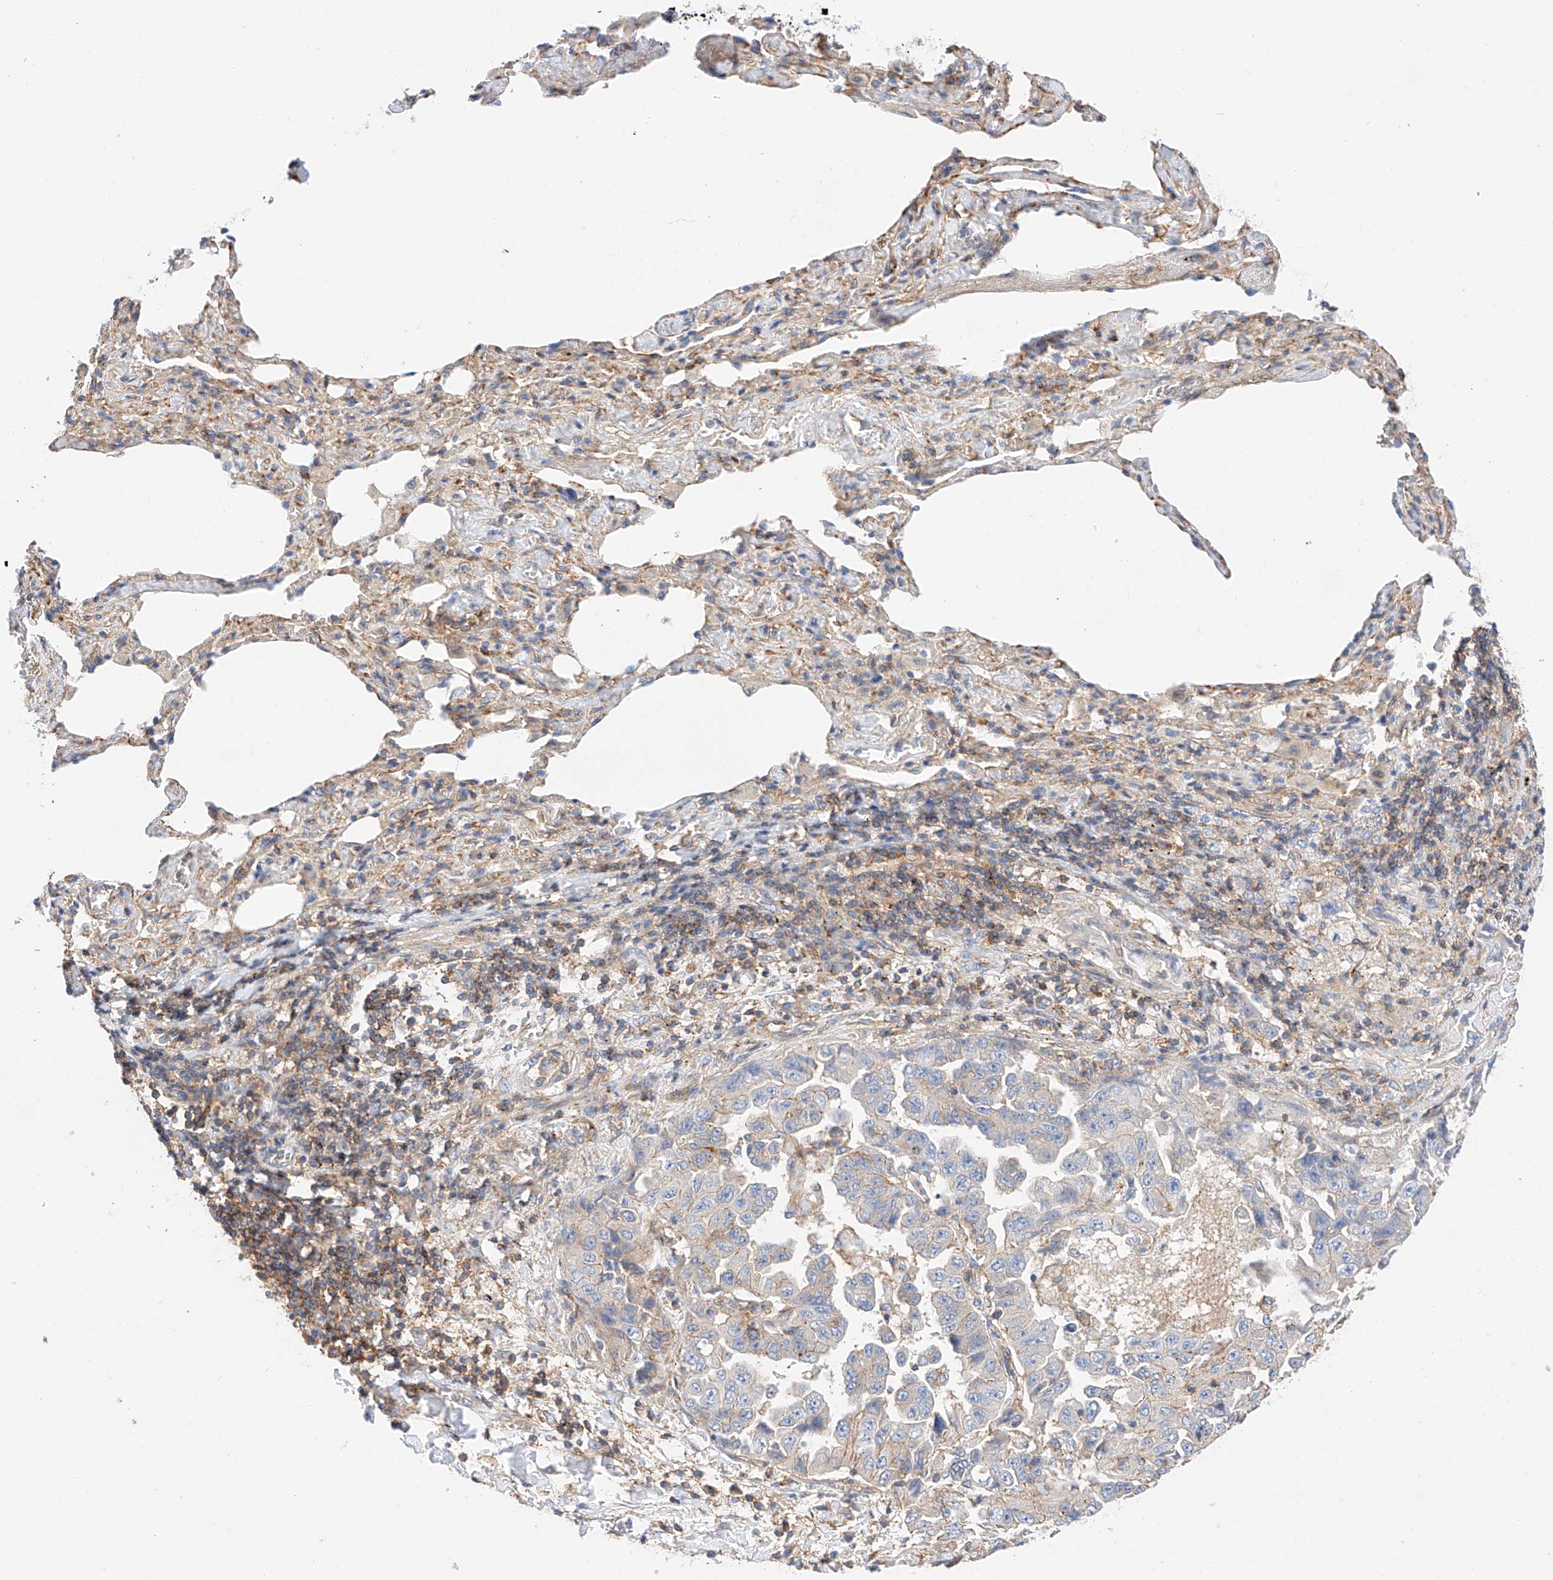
{"staining": {"intensity": "negative", "quantity": "none", "location": "none"}, "tissue": "lung cancer", "cell_type": "Tumor cells", "image_type": "cancer", "snomed": [{"axis": "morphology", "description": "Adenocarcinoma, NOS"}, {"axis": "topography", "description": "Lung"}], "caption": "This is a photomicrograph of immunohistochemistry (IHC) staining of lung adenocarcinoma, which shows no staining in tumor cells. Brightfield microscopy of IHC stained with DAB (3,3'-diaminobenzidine) (brown) and hematoxylin (blue), captured at high magnification.", "gene": "HAUS4", "patient": {"sex": "female", "age": 51}}